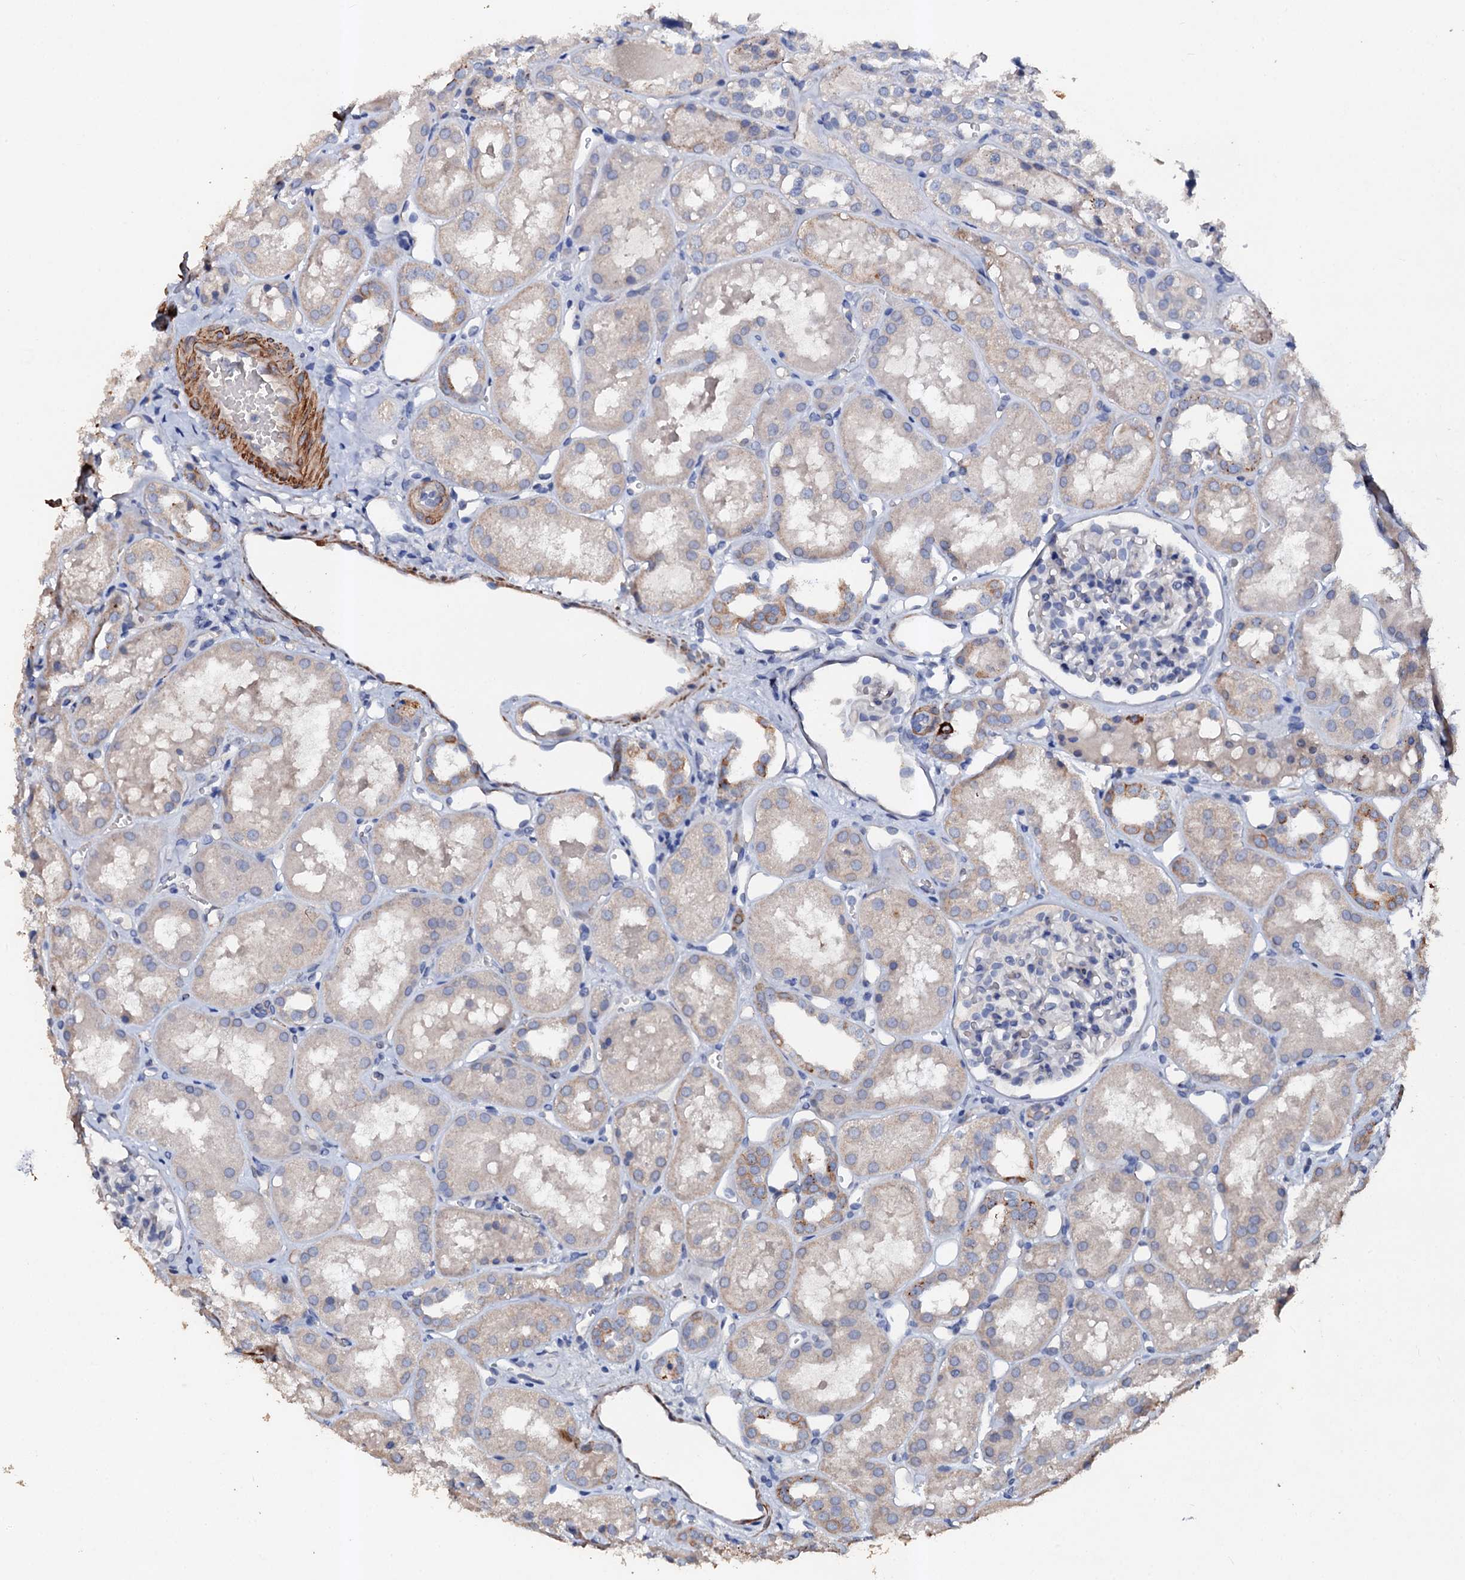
{"staining": {"intensity": "negative", "quantity": "none", "location": "none"}, "tissue": "kidney", "cell_type": "Cells in glomeruli", "image_type": "normal", "snomed": [{"axis": "morphology", "description": "Normal tissue, NOS"}, {"axis": "topography", "description": "Kidney"}], "caption": "IHC of unremarkable kidney exhibits no staining in cells in glomeruli. (DAB (3,3'-diaminobenzidine) IHC visualized using brightfield microscopy, high magnification).", "gene": "VPS36", "patient": {"sex": "male", "age": 16}}